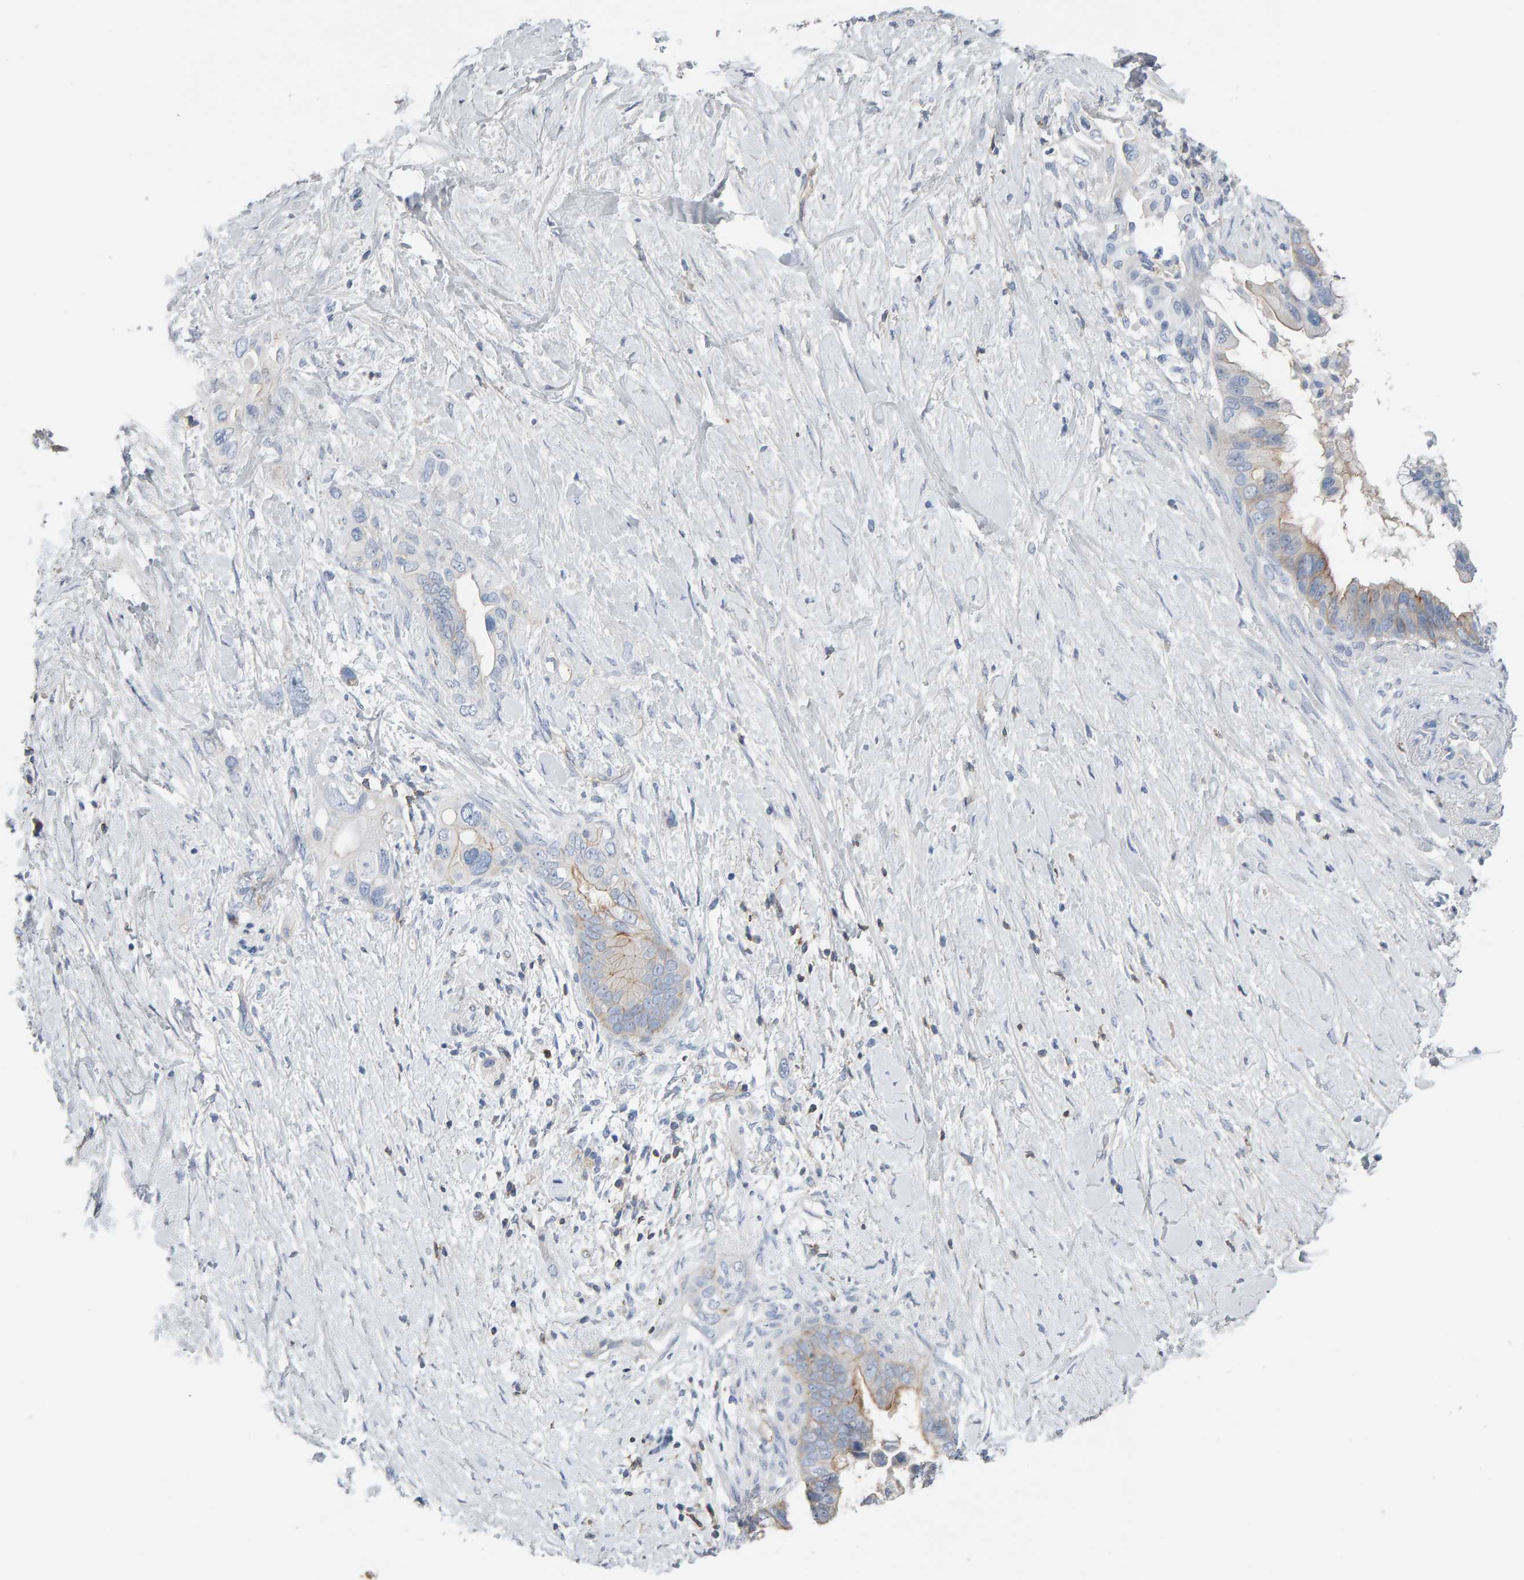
{"staining": {"intensity": "weak", "quantity": "<25%", "location": "cytoplasmic/membranous"}, "tissue": "pancreatic cancer", "cell_type": "Tumor cells", "image_type": "cancer", "snomed": [{"axis": "morphology", "description": "Adenocarcinoma, NOS"}, {"axis": "topography", "description": "Pancreas"}], "caption": "Immunohistochemistry photomicrograph of pancreatic cancer (adenocarcinoma) stained for a protein (brown), which reveals no expression in tumor cells.", "gene": "FYN", "patient": {"sex": "female", "age": 56}}